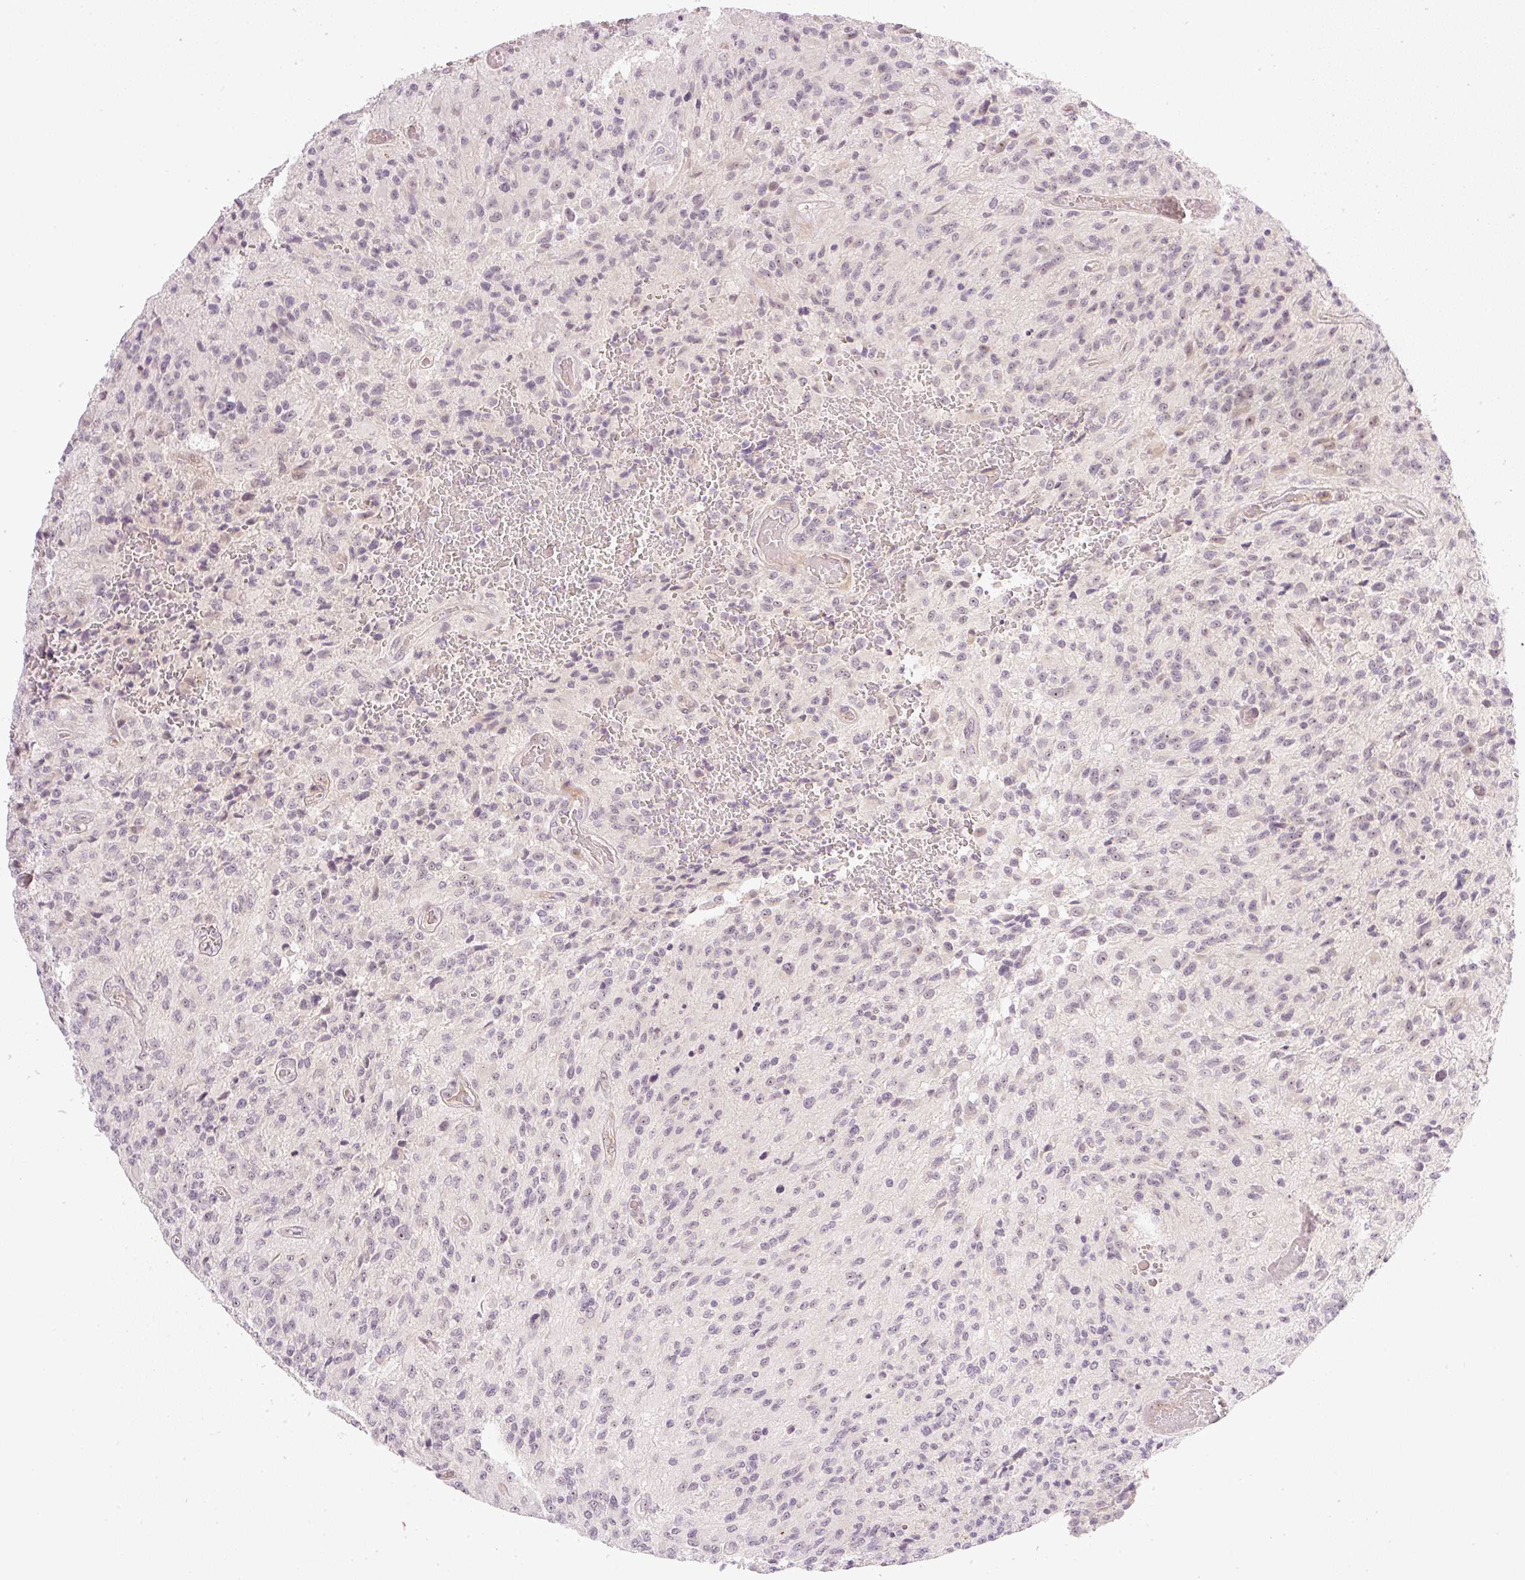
{"staining": {"intensity": "weak", "quantity": "<25%", "location": "nuclear"}, "tissue": "glioma", "cell_type": "Tumor cells", "image_type": "cancer", "snomed": [{"axis": "morphology", "description": "Normal tissue, NOS"}, {"axis": "morphology", "description": "Glioma, malignant, High grade"}, {"axis": "topography", "description": "Cerebral cortex"}], "caption": "Glioma stained for a protein using immunohistochemistry reveals no staining tumor cells.", "gene": "AAR2", "patient": {"sex": "male", "age": 56}}